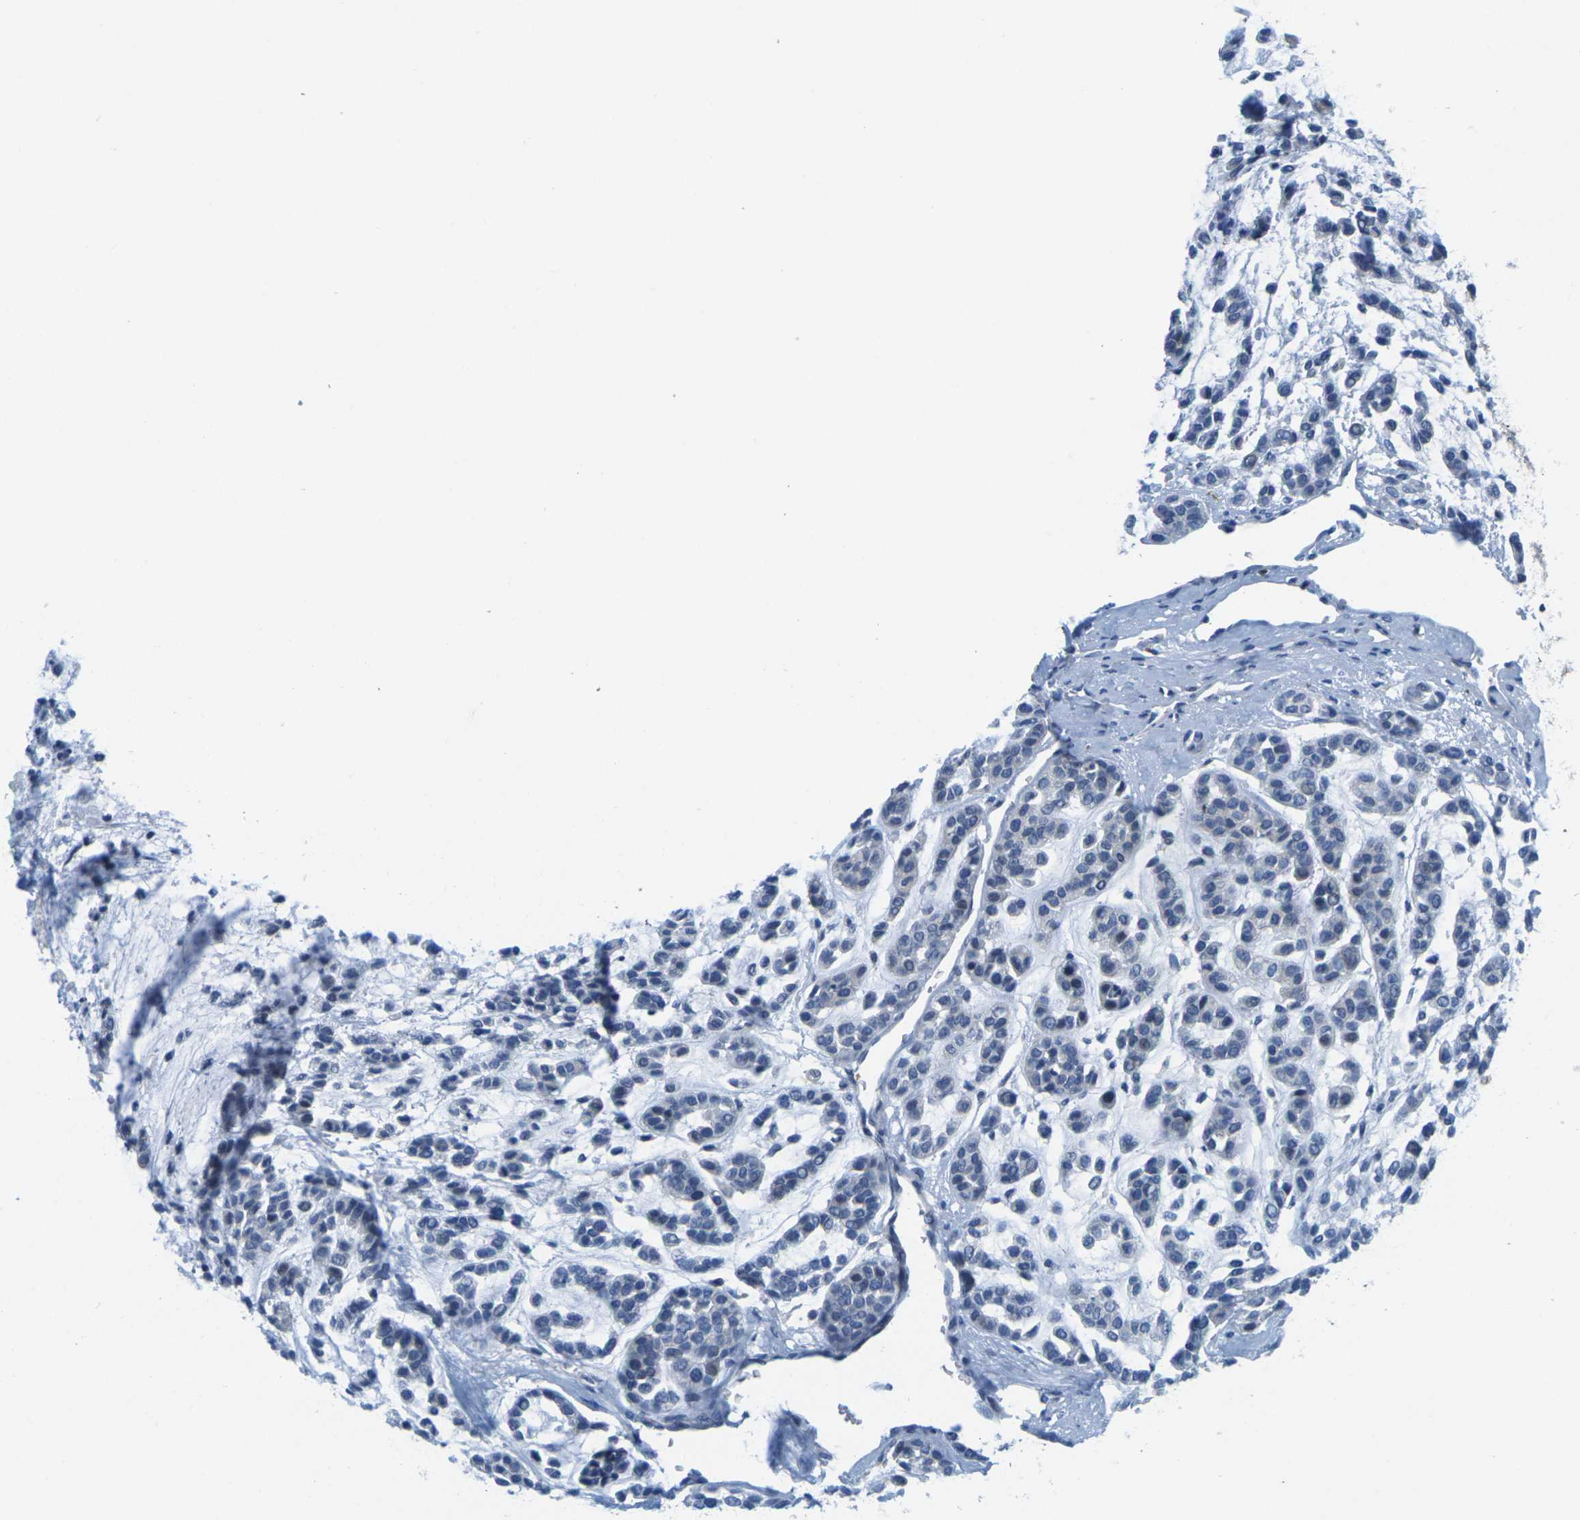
{"staining": {"intensity": "negative", "quantity": "none", "location": "none"}, "tissue": "head and neck cancer", "cell_type": "Tumor cells", "image_type": "cancer", "snomed": [{"axis": "morphology", "description": "Adenocarcinoma, NOS"}, {"axis": "morphology", "description": "Adenoma, NOS"}, {"axis": "topography", "description": "Head-Neck"}], "caption": "DAB (3,3'-diaminobenzidine) immunohistochemical staining of head and neck adenoma displays no significant staining in tumor cells.", "gene": "CD3D", "patient": {"sex": "female", "age": 55}}